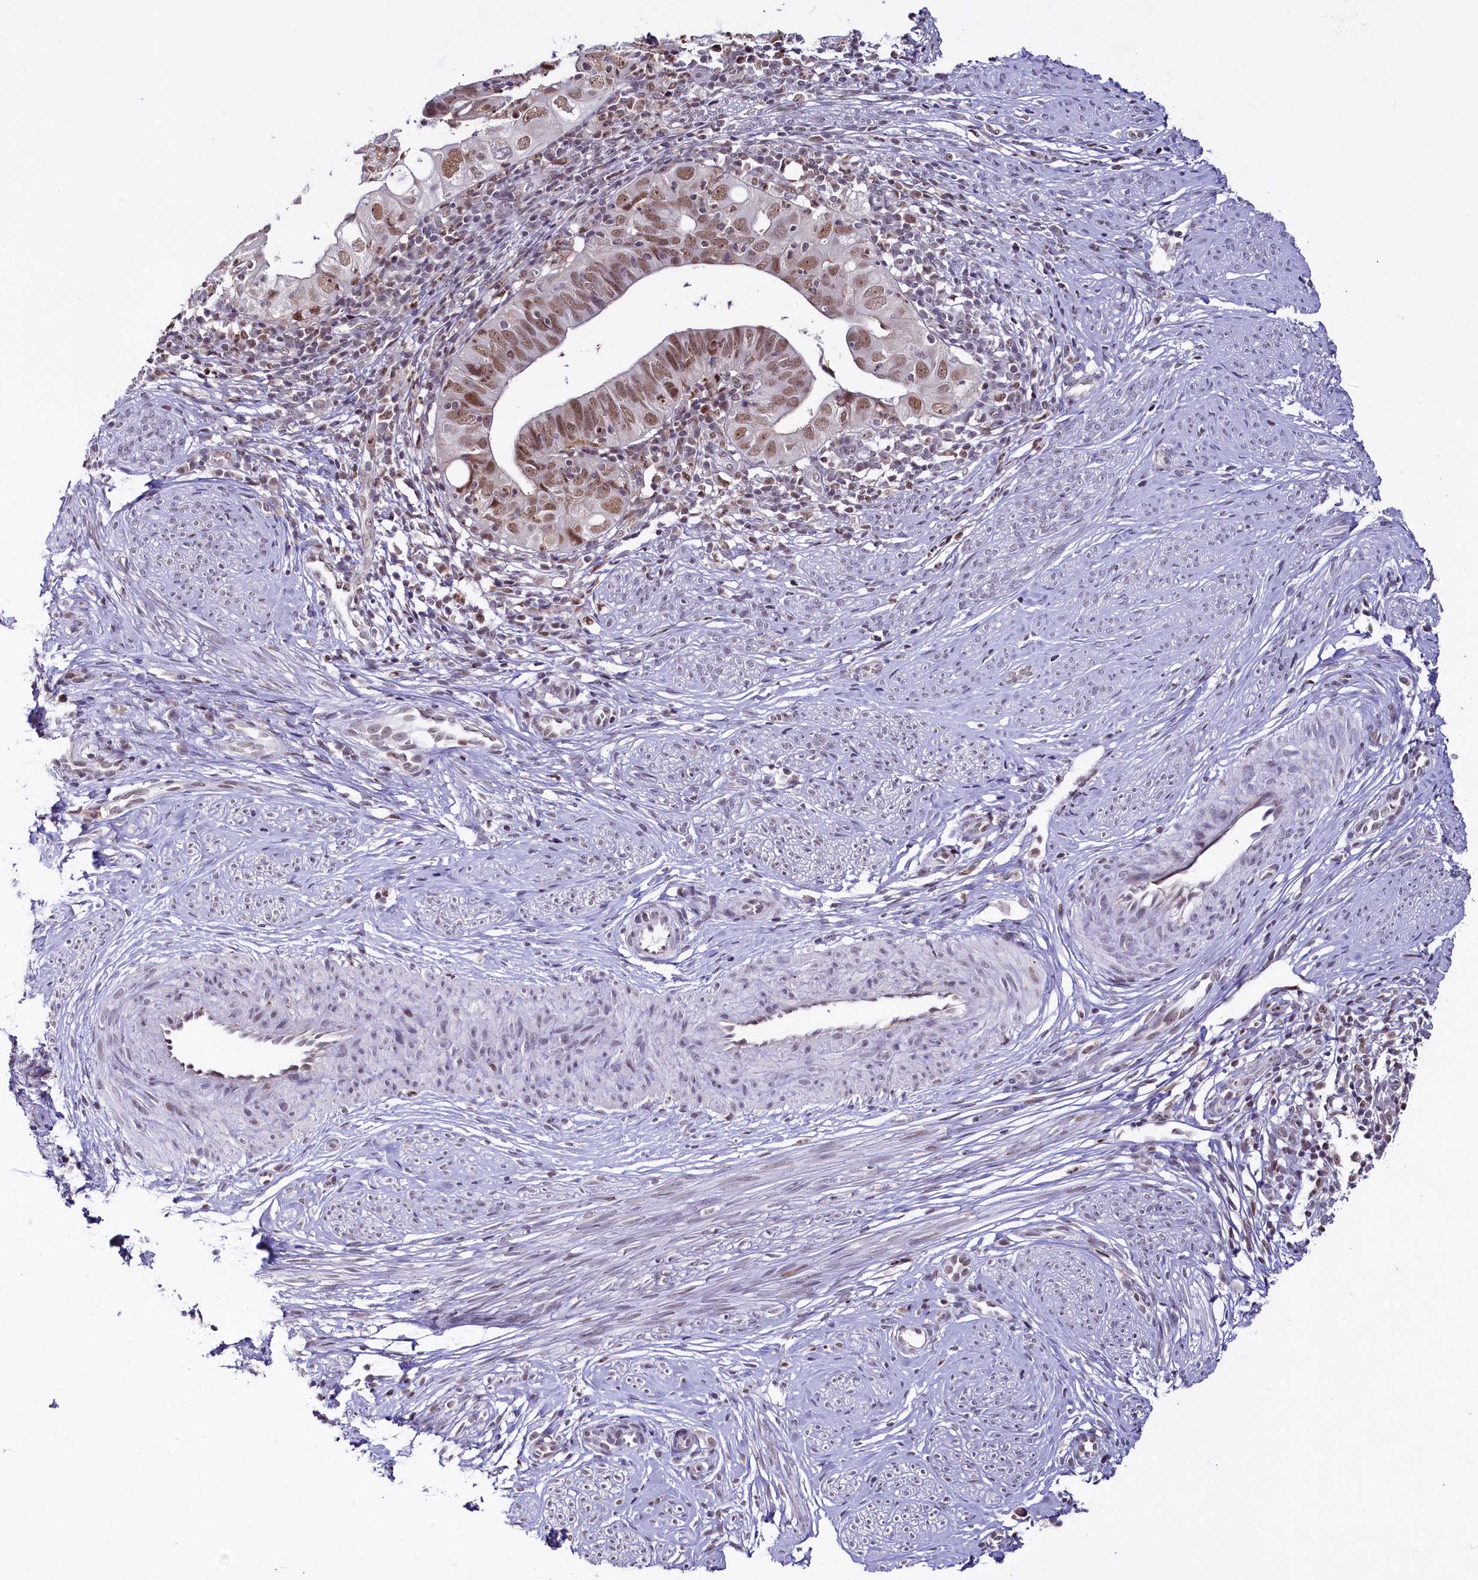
{"staining": {"intensity": "moderate", "quantity": ">75%", "location": "nuclear"}, "tissue": "cervical cancer", "cell_type": "Tumor cells", "image_type": "cancer", "snomed": [{"axis": "morphology", "description": "Adenocarcinoma, NOS"}, {"axis": "topography", "description": "Cervix"}], "caption": "Immunohistochemistry of human cervical adenocarcinoma exhibits medium levels of moderate nuclear staining in approximately >75% of tumor cells.", "gene": "SCAF11", "patient": {"sex": "female", "age": 36}}